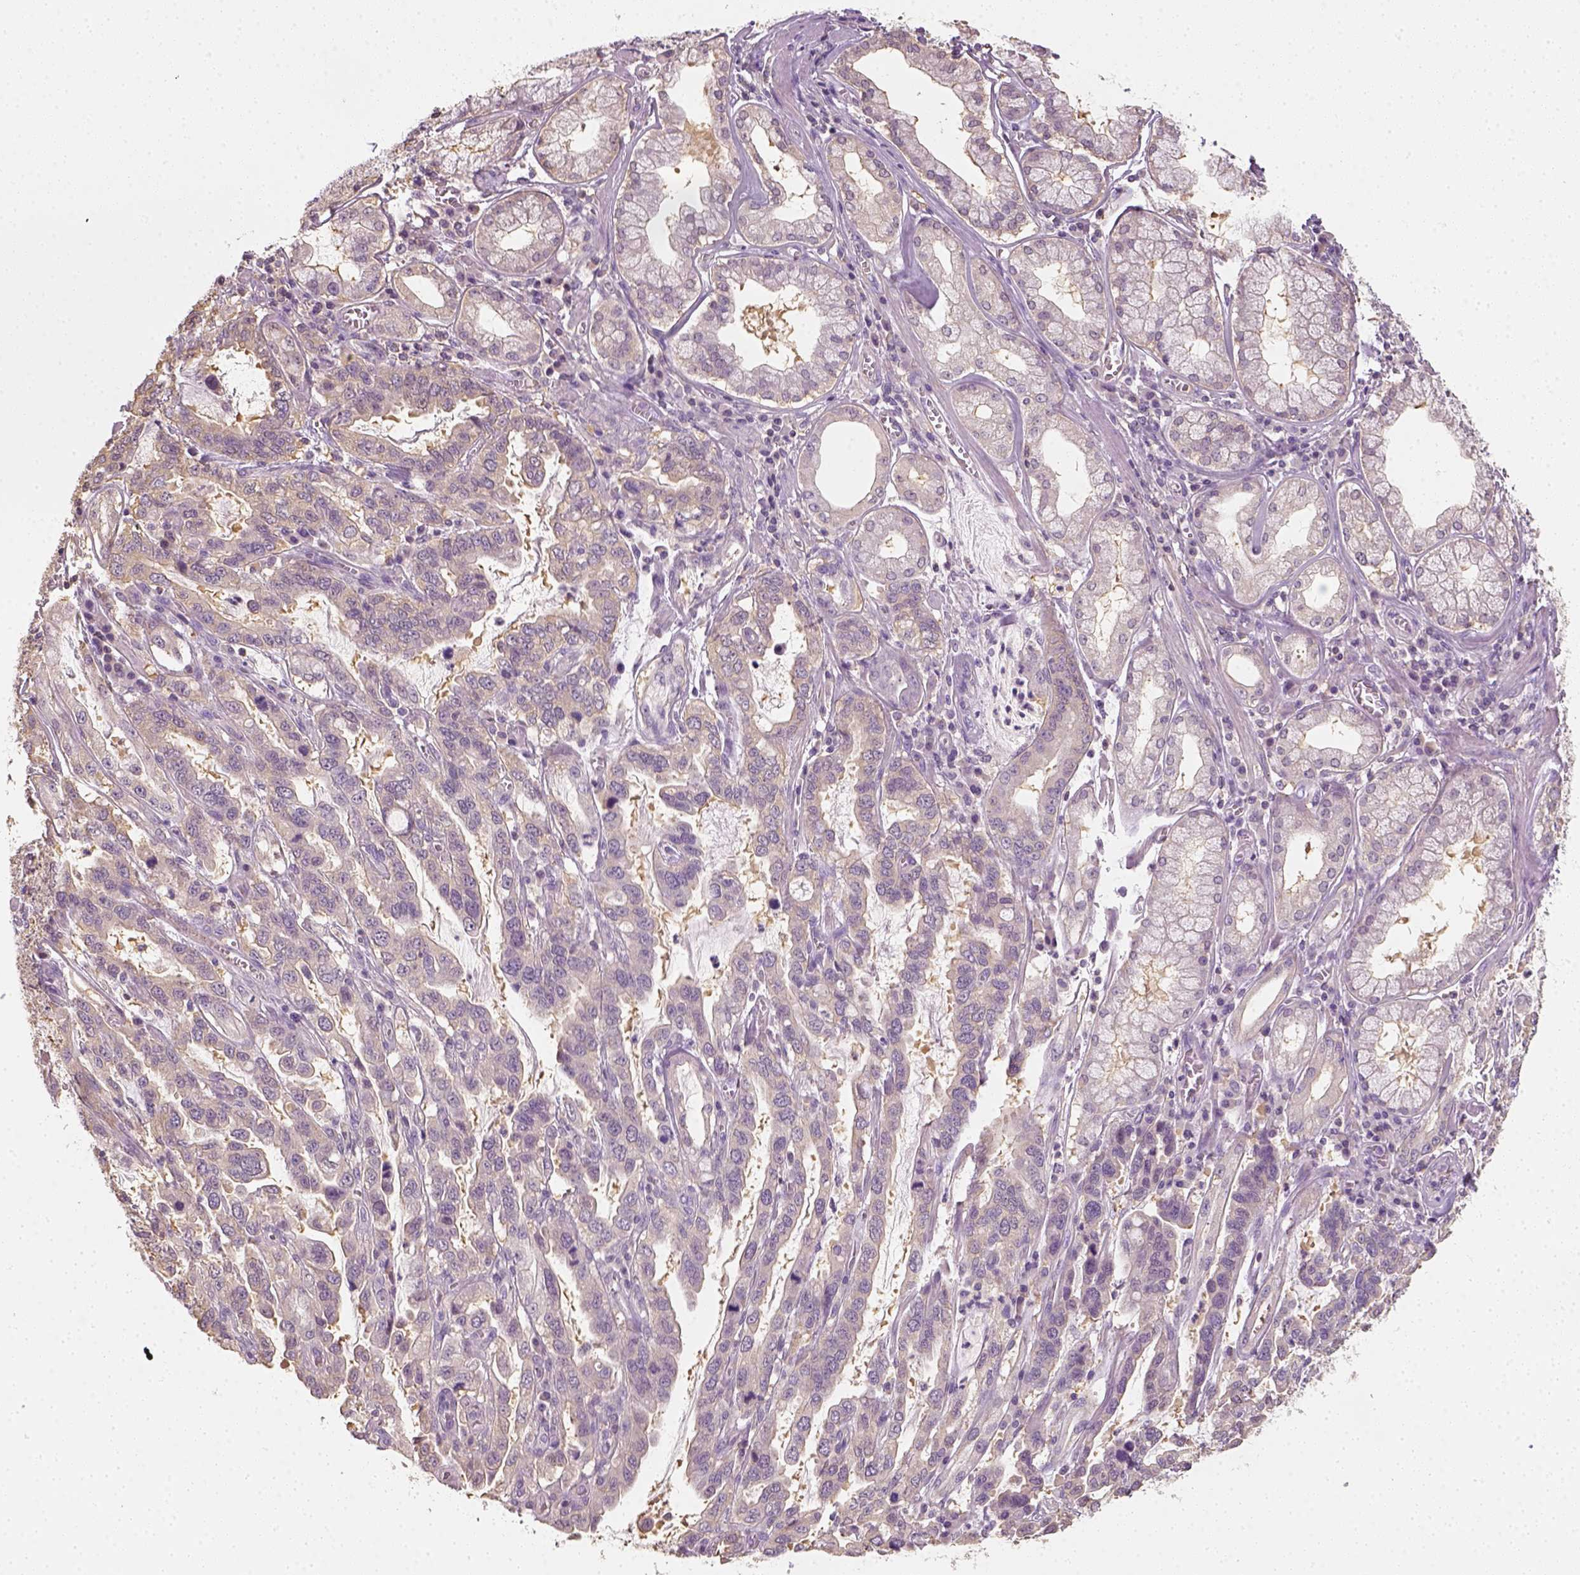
{"staining": {"intensity": "negative", "quantity": "none", "location": "none"}, "tissue": "stomach cancer", "cell_type": "Tumor cells", "image_type": "cancer", "snomed": [{"axis": "morphology", "description": "Adenocarcinoma, NOS"}, {"axis": "topography", "description": "Stomach, lower"}], "caption": "Immunohistochemical staining of human adenocarcinoma (stomach) exhibits no significant staining in tumor cells. Nuclei are stained in blue.", "gene": "EPHB1", "patient": {"sex": "female", "age": 76}}